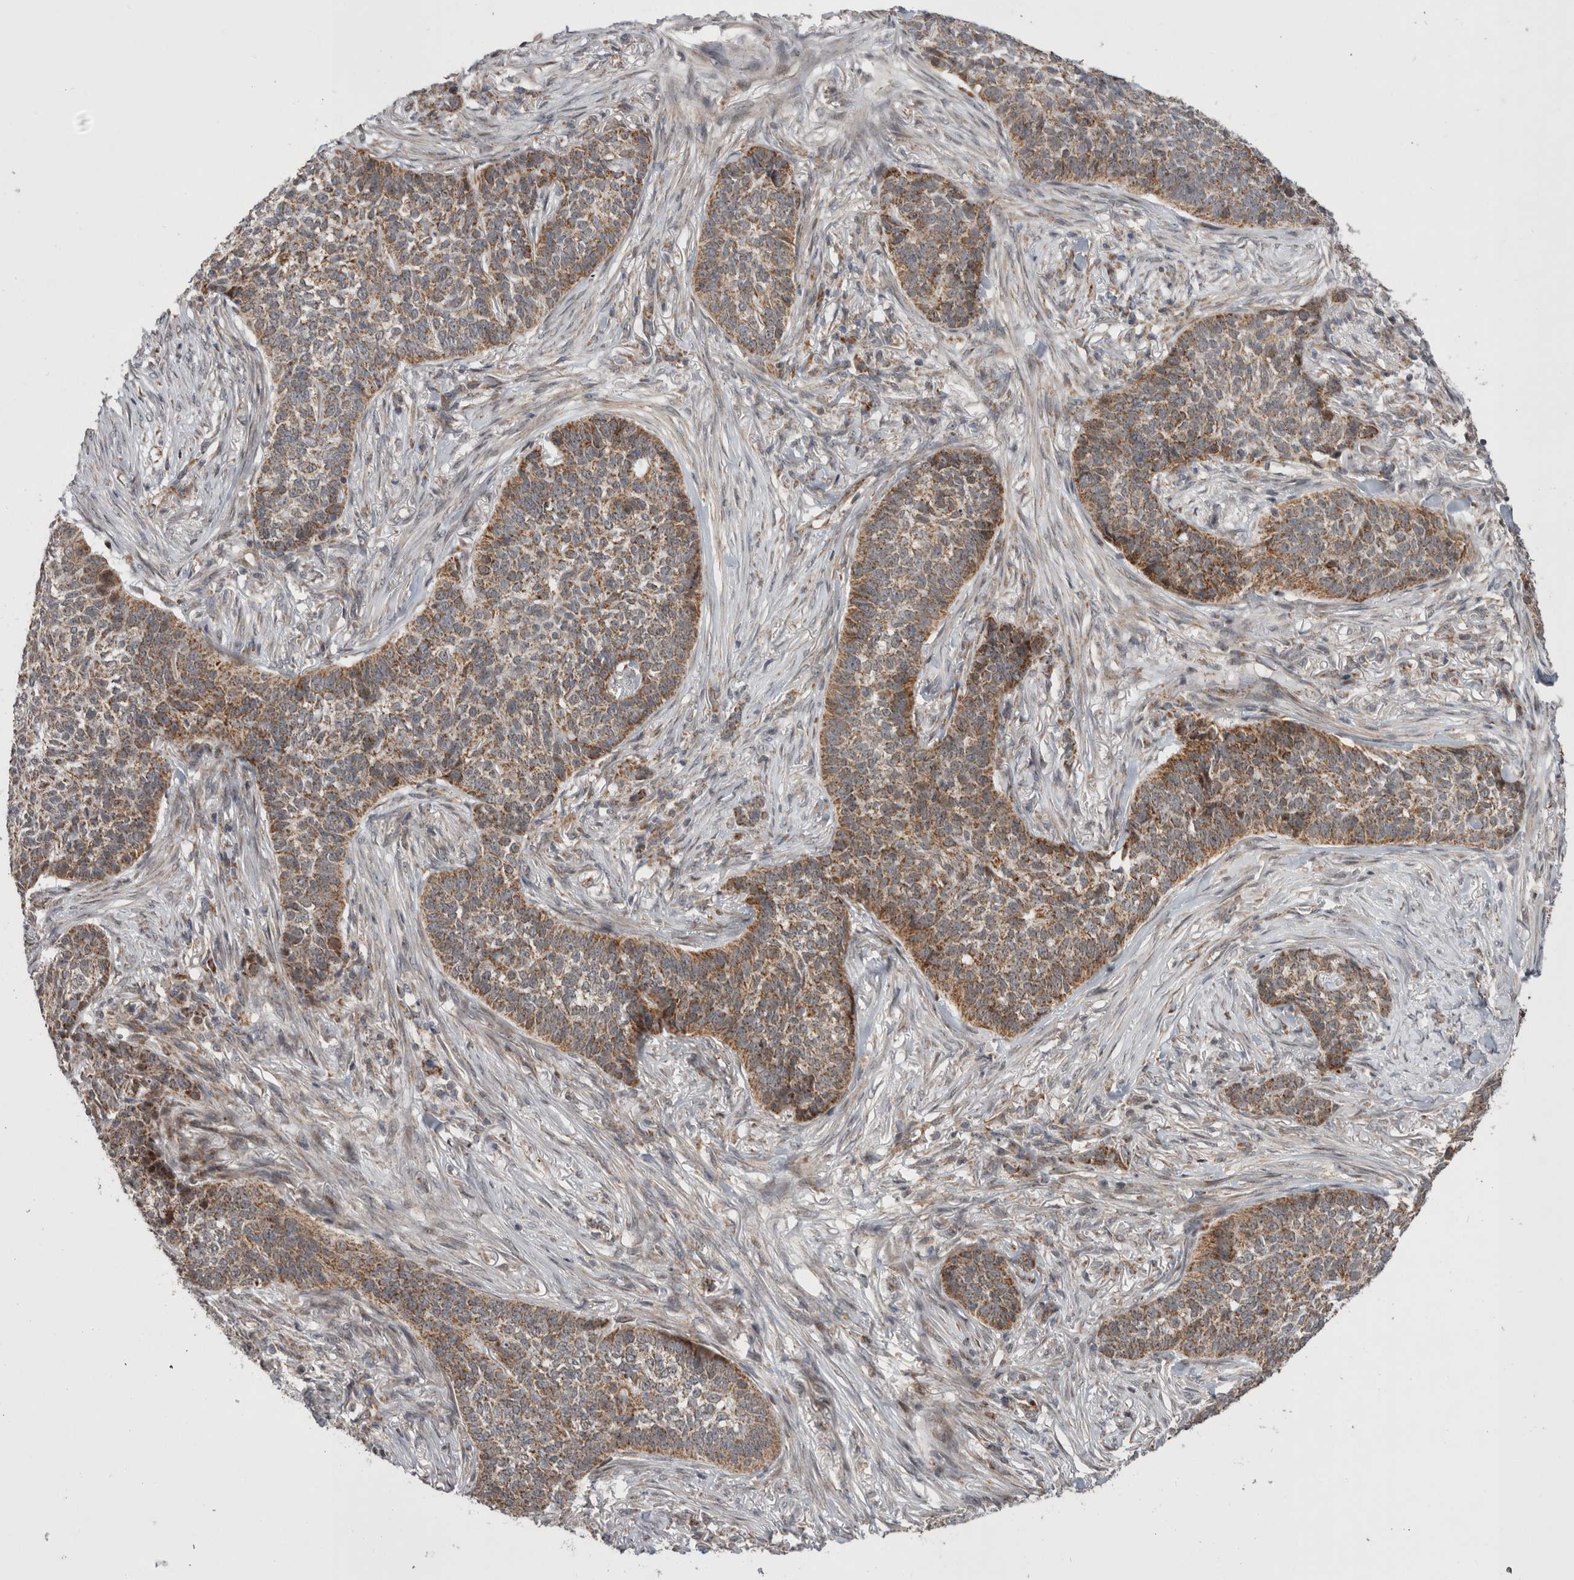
{"staining": {"intensity": "moderate", "quantity": ">75%", "location": "cytoplasmic/membranous"}, "tissue": "skin cancer", "cell_type": "Tumor cells", "image_type": "cancer", "snomed": [{"axis": "morphology", "description": "Basal cell carcinoma"}, {"axis": "topography", "description": "Skin"}], "caption": "High-magnification brightfield microscopy of skin cancer stained with DAB (brown) and counterstained with hematoxylin (blue). tumor cells exhibit moderate cytoplasmic/membranous staining is appreciated in approximately>75% of cells. (Stains: DAB (3,3'-diaminobenzidine) in brown, nuclei in blue, Microscopy: brightfield microscopy at high magnification).", "gene": "MRPL37", "patient": {"sex": "male", "age": 85}}